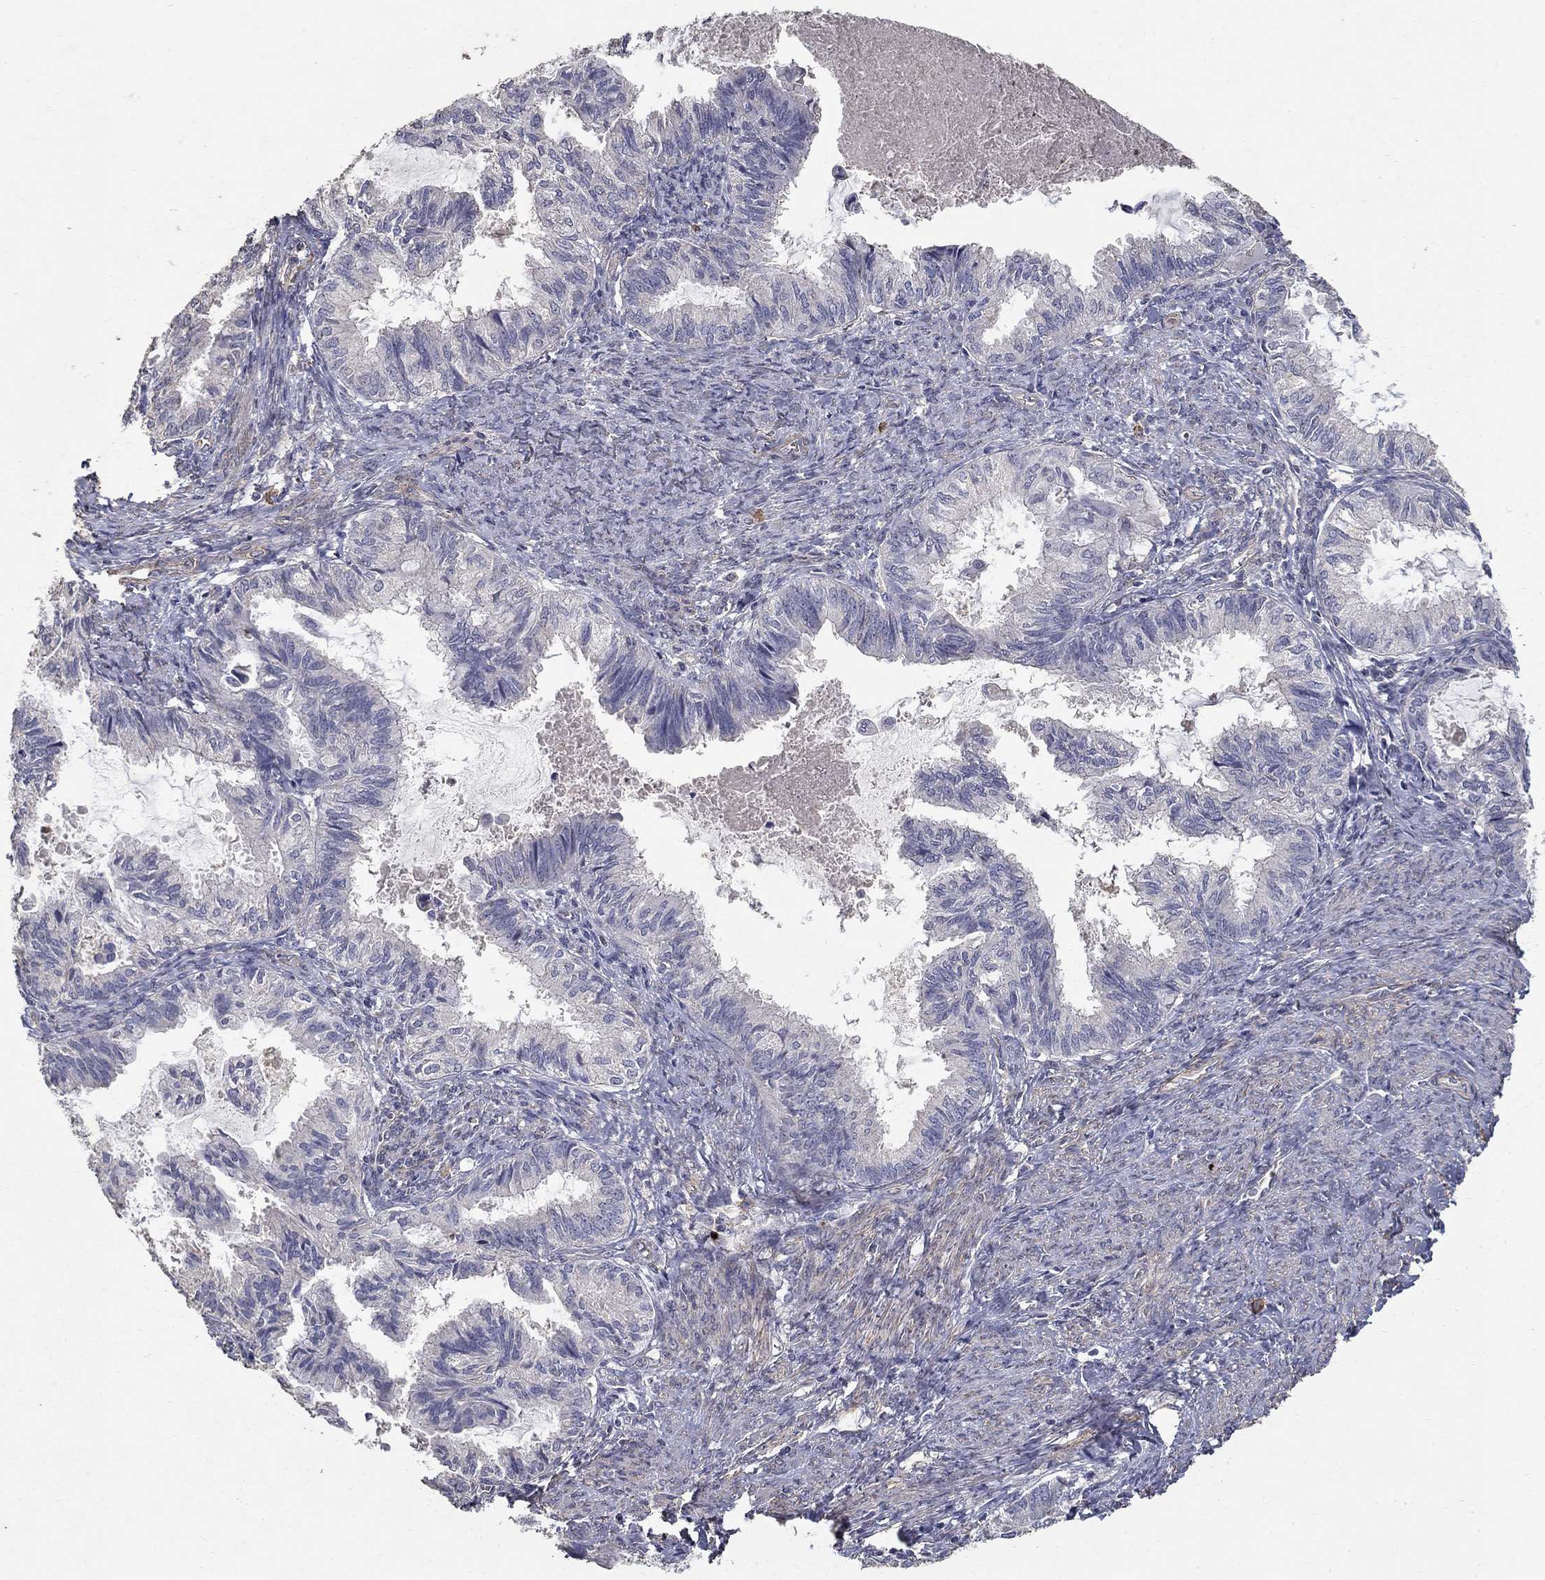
{"staining": {"intensity": "negative", "quantity": "none", "location": "none"}, "tissue": "endometrial cancer", "cell_type": "Tumor cells", "image_type": "cancer", "snomed": [{"axis": "morphology", "description": "Adenocarcinoma, NOS"}, {"axis": "topography", "description": "Endometrium"}], "caption": "Tumor cells show no significant positivity in endometrial adenocarcinoma. (DAB immunohistochemistry visualized using brightfield microscopy, high magnification).", "gene": "MPP2", "patient": {"sex": "female", "age": 86}}